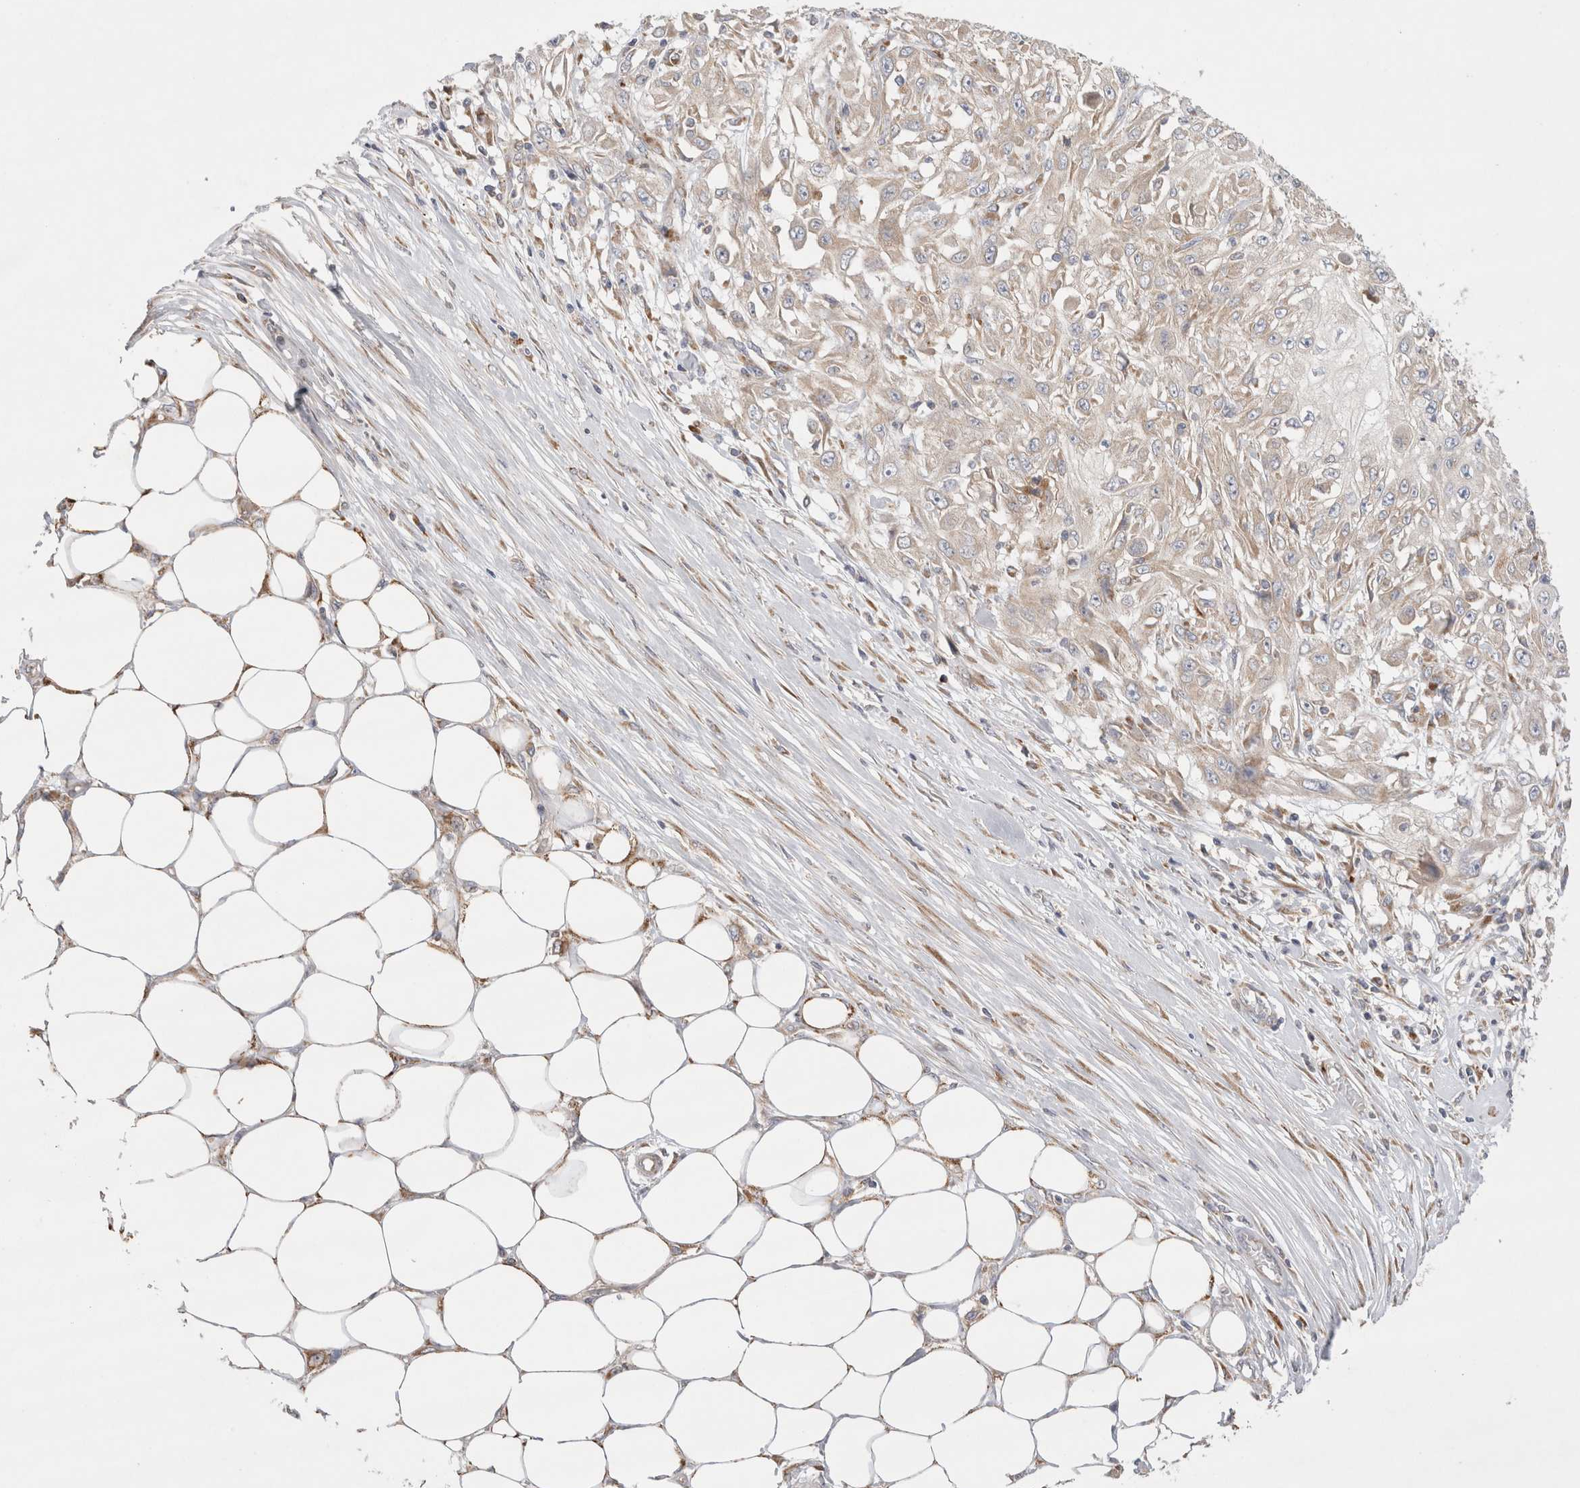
{"staining": {"intensity": "weak", "quantity": "<25%", "location": "cytoplasmic/membranous"}, "tissue": "skin cancer", "cell_type": "Tumor cells", "image_type": "cancer", "snomed": [{"axis": "morphology", "description": "Squamous cell carcinoma, NOS"}, {"axis": "morphology", "description": "Squamous cell carcinoma, metastatic, NOS"}, {"axis": "topography", "description": "Skin"}, {"axis": "topography", "description": "Lymph node"}], "caption": "Immunohistochemical staining of skin cancer (squamous cell carcinoma) exhibits no significant staining in tumor cells. (Stains: DAB IHC with hematoxylin counter stain, Microscopy: brightfield microscopy at high magnification).", "gene": "TBC1D16", "patient": {"sex": "male", "age": 75}}